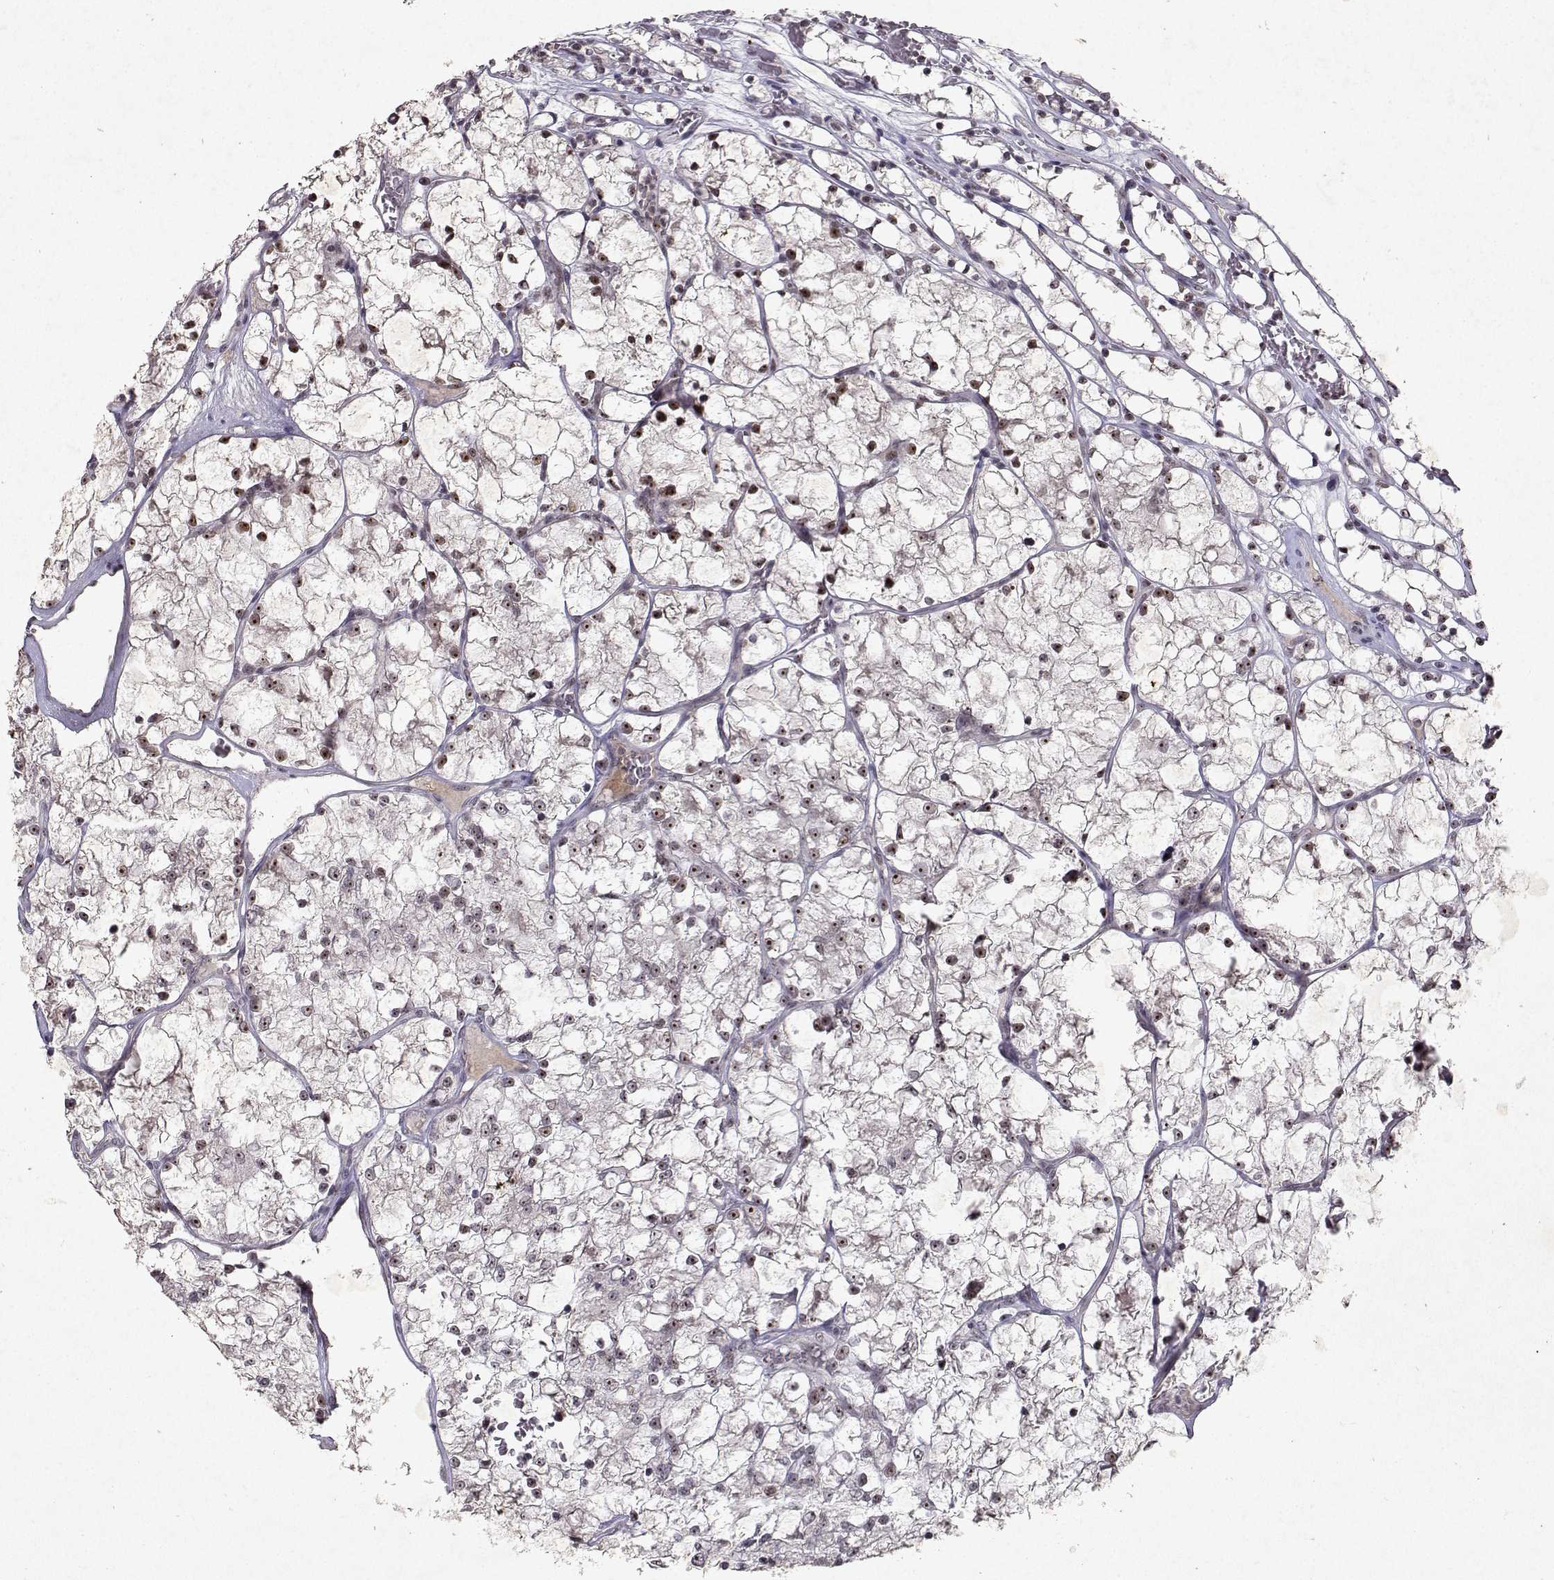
{"staining": {"intensity": "moderate", "quantity": "25%-75%", "location": "nuclear"}, "tissue": "renal cancer", "cell_type": "Tumor cells", "image_type": "cancer", "snomed": [{"axis": "morphology", "description": "Adenocarcinoma, NOS"}, {"axis": "topography", "description": "Kidney"}], "caption": "This micrograph shows immunohistochemistry (IHC) staining of human renal cancer, with medium moderate nuclear positivity in approximately 25%-75% of tumor cells.", "gene": "DDX56", "patient": {"sex": "female", "age": 69}}